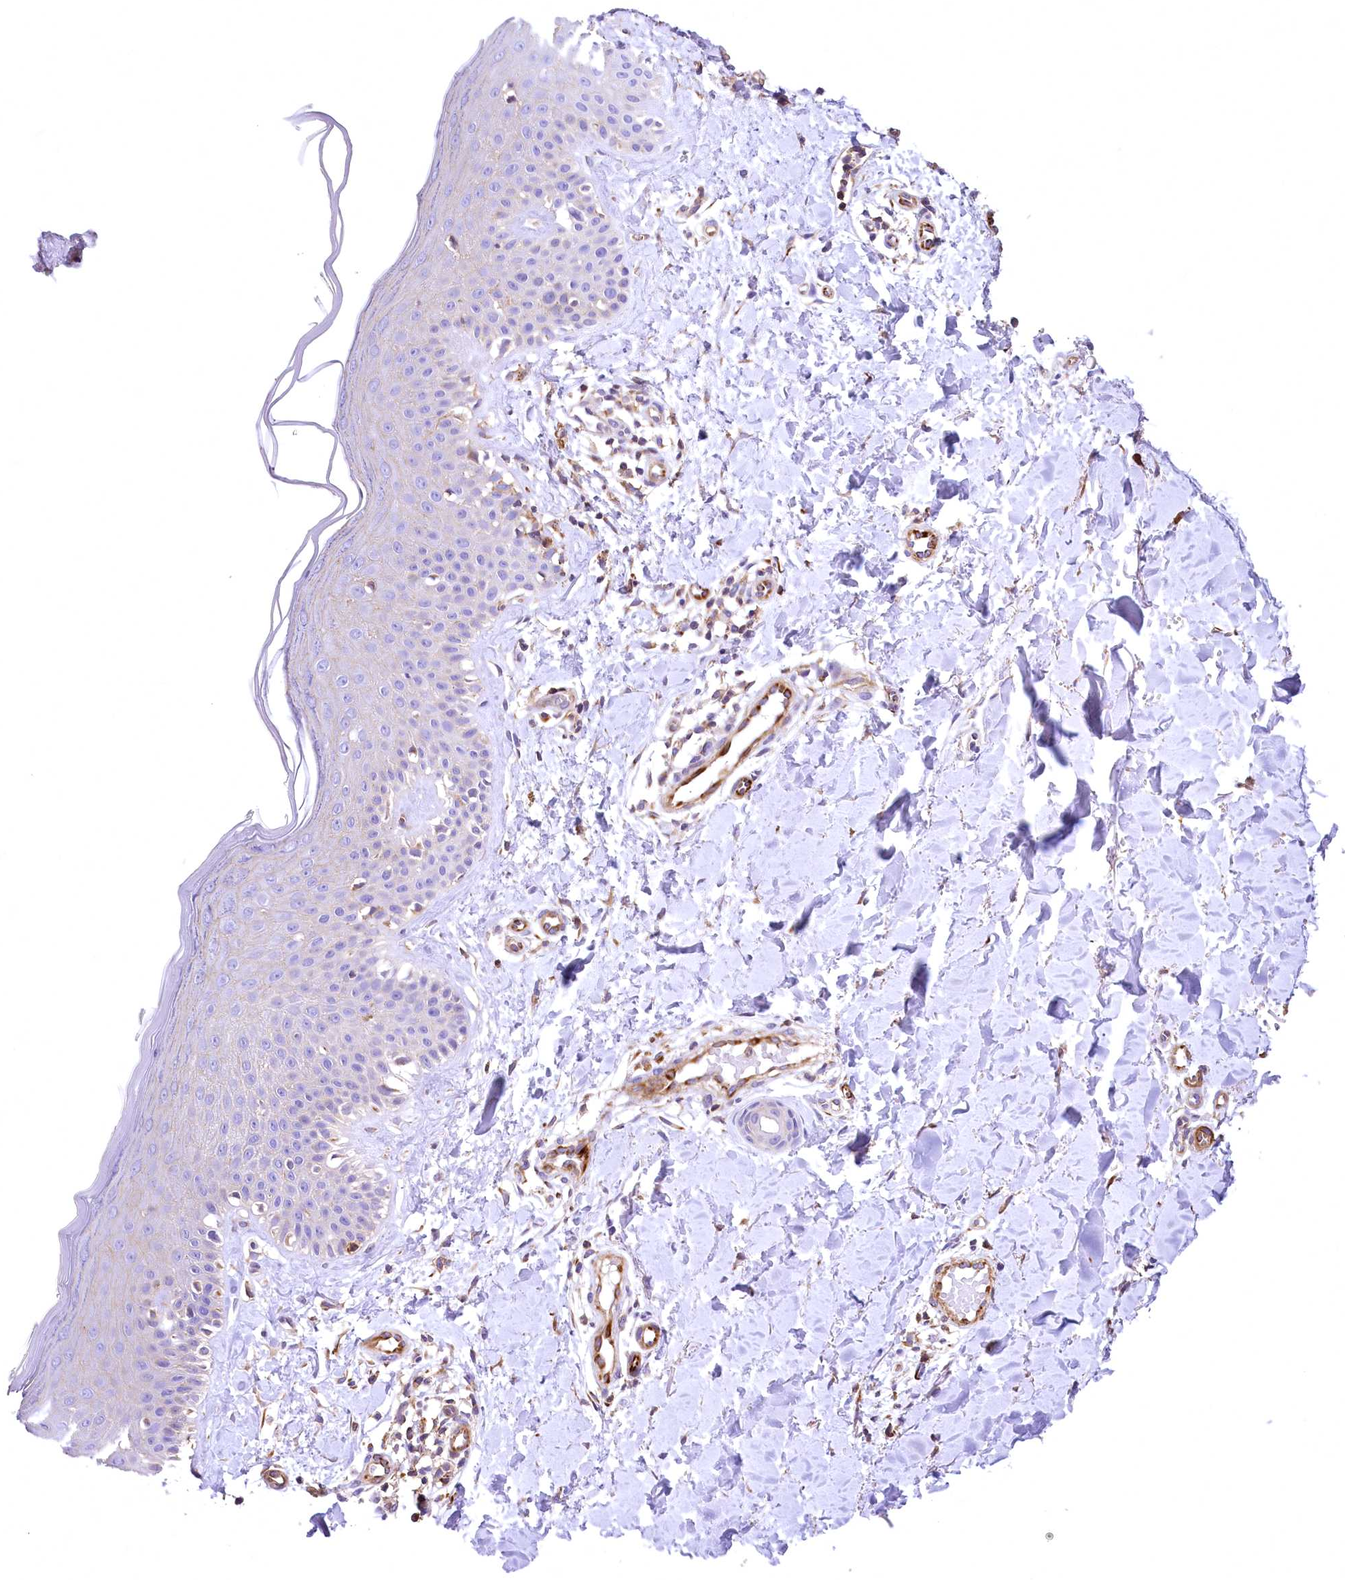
{"staining": {"intensity": "weak", "quantity": ">75%", "location": "cytoplasmic/membranous"}, "tissue": "skin", "cell_type": "Fibroblasts", "image_type": "normal", "snomed": [{"axis": "morphology", "description": "Normal tissue, NOS"}, {"axis": "topography", "description": "Skin"}], "caption": "Immunohistochemistry (IHC) of benign human skin displays low levels of weak cytoplasmic/membranous positivity in approximately >75% of fibroblasts. The staining was performed using DAB (3,3'-diaminobenzidine), with brown indicating positive protein expression. Nuclei are stained blue with hematoxylin.", "gene": "DPP3", "patient": {"sex": "male", "age": 52}}